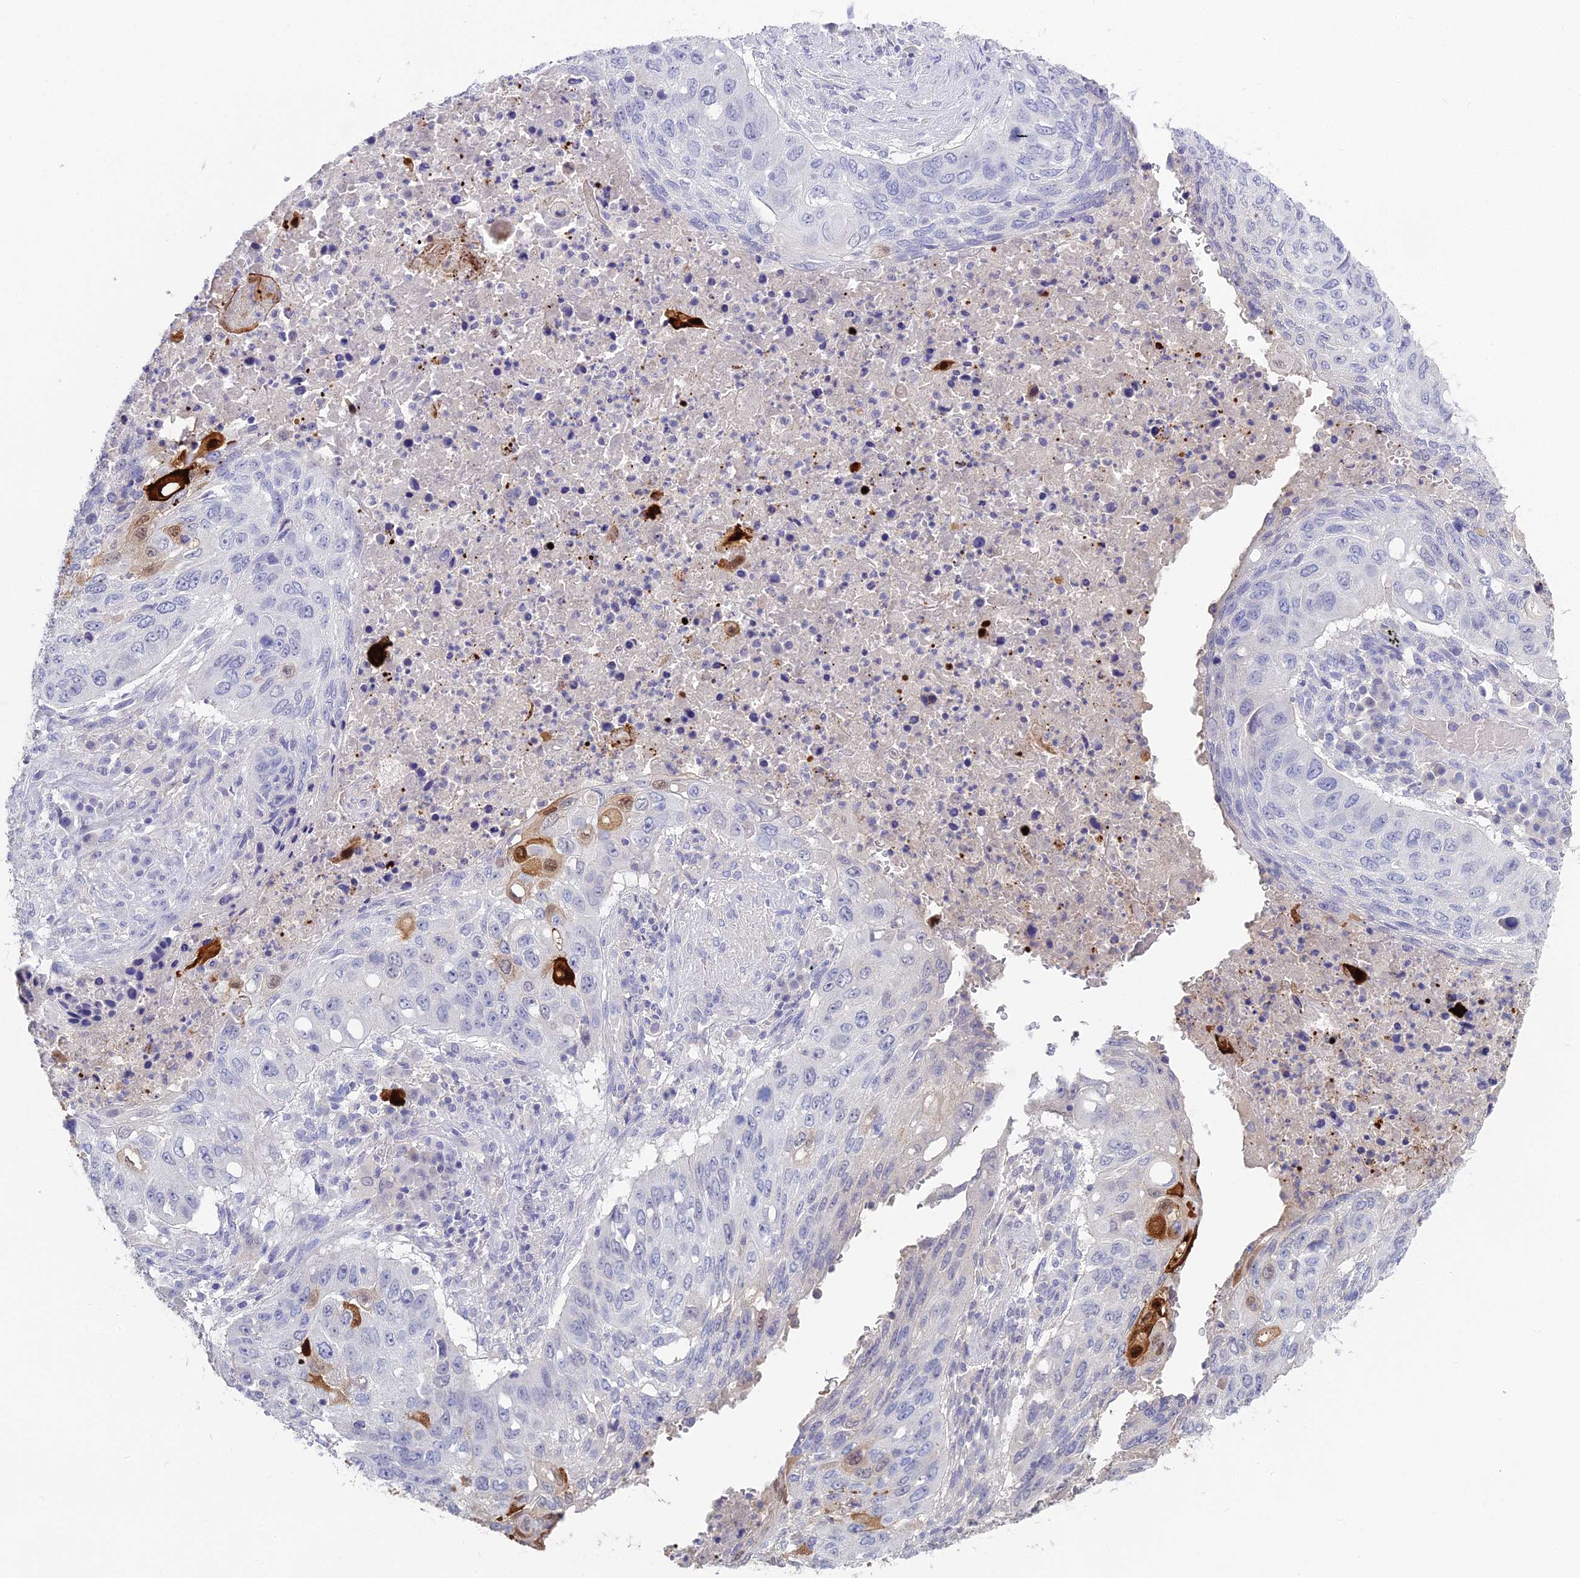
{"staining": {"intensity": "strong", "quantity": "<25%", "location": "cytoplasmic/membranous,nuclear"}, "tissue": "lung cancer", "cell_type": "Tumor cells", "image_type": "cancer", "snomed": [{"axis": "morphology", "description": "Squamous cell carcinoma, NOS"}, {"axis": "topography", "description": "Lung"}], "caption": "High-power microscopy captured an immunohistochemistry (IHC) histopathology image of lung squamous cell carcinoma, revealing strong cytoplasmic/membranous and nuclear positivity in approximately <25% of tumor cells.", "gene": "S100A7", "patient": {"sex": "female", "age": 63}}